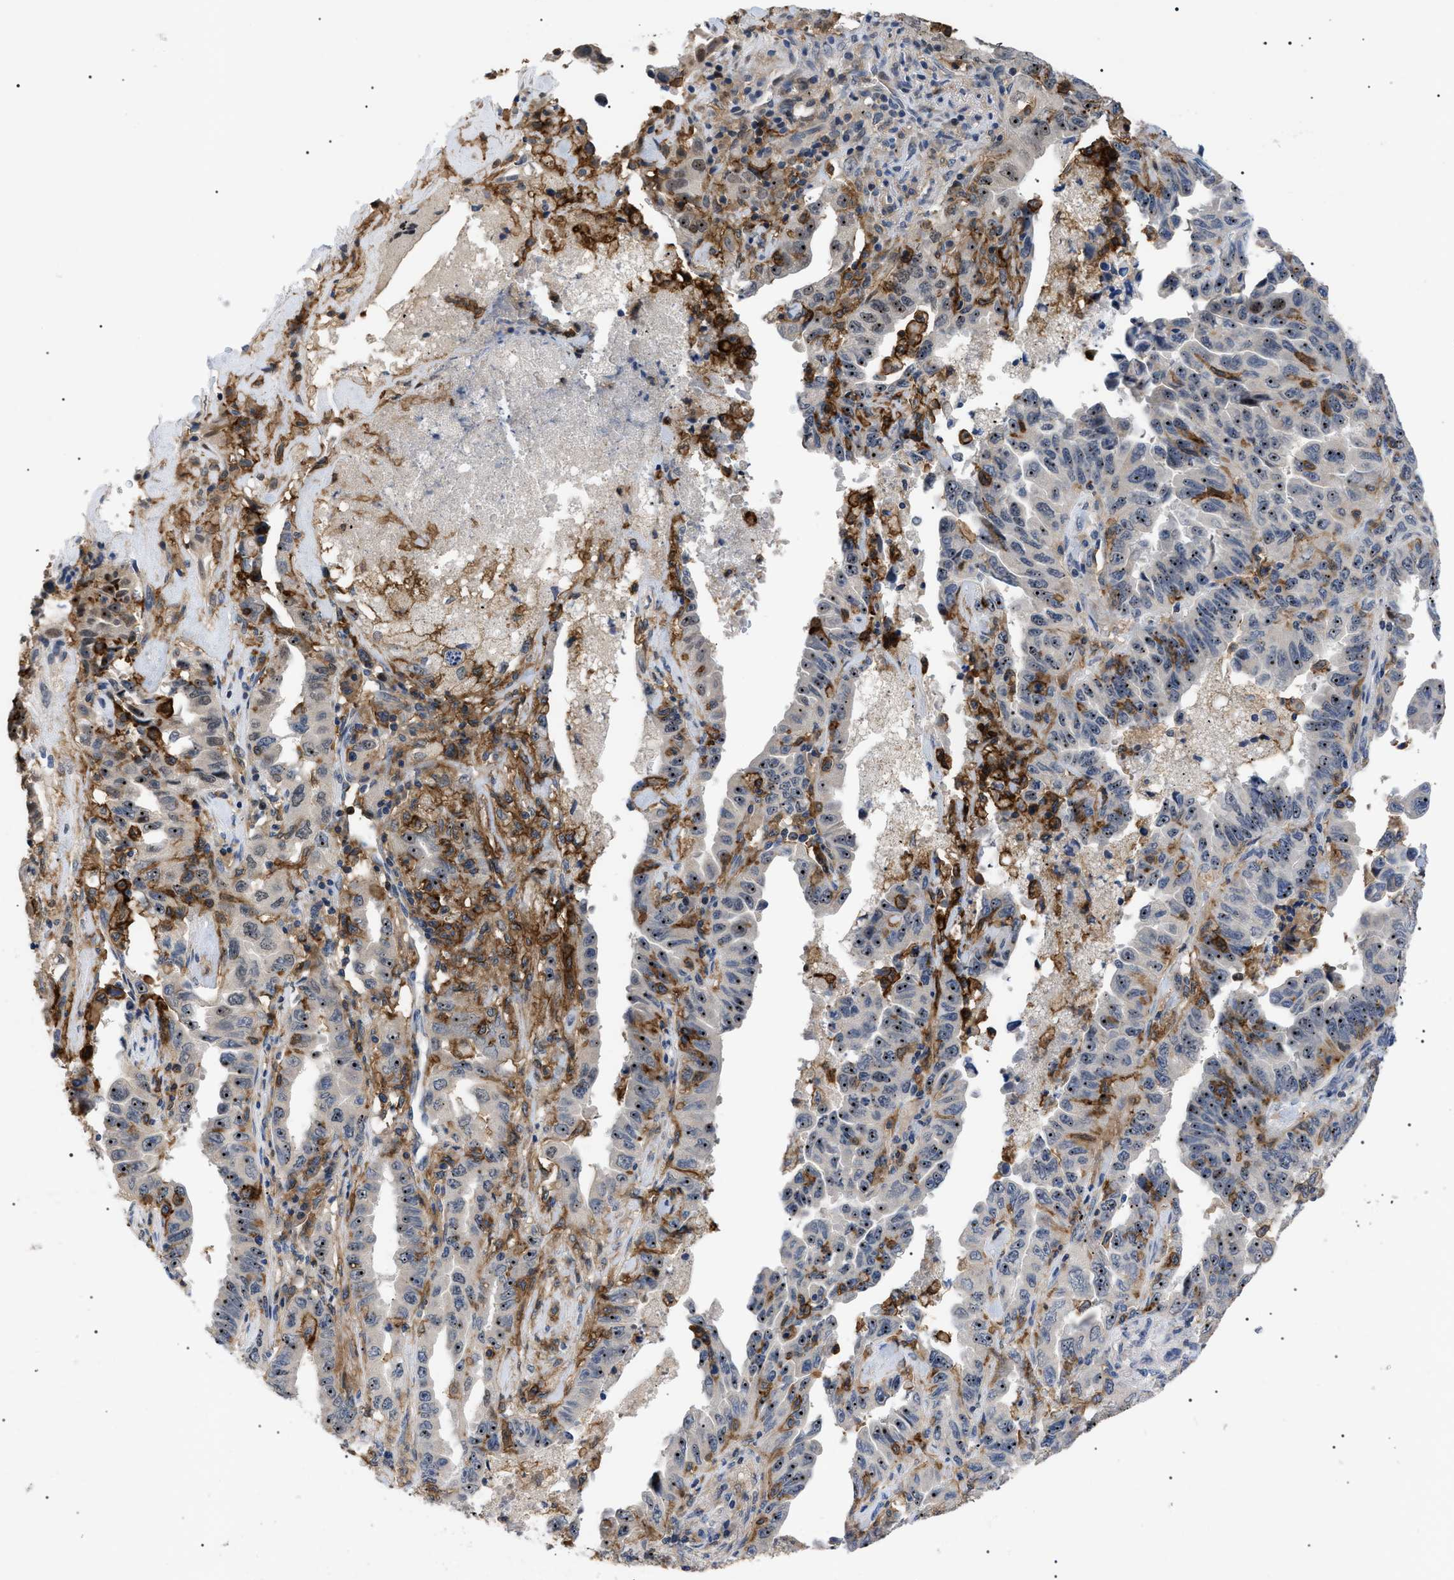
{"staining": {"intensity": "negative", "quantity": "none", "location": "none"}, "tissue": "lung cancer", "cell_type": "Tumor cells", "image_type": "cancer", "snomed": [{"axis": "morphology", "description": "Adenocarcinoma, NOS"}, {"axis": "topography", "description": "Lung"}], "caption": "Adenocarcinoma (lung) was stained to show a protein in brown. There is no significant expression in tumor cells.", "gene": "CD300A", "patient": {"sex": "female", "age": 51}}